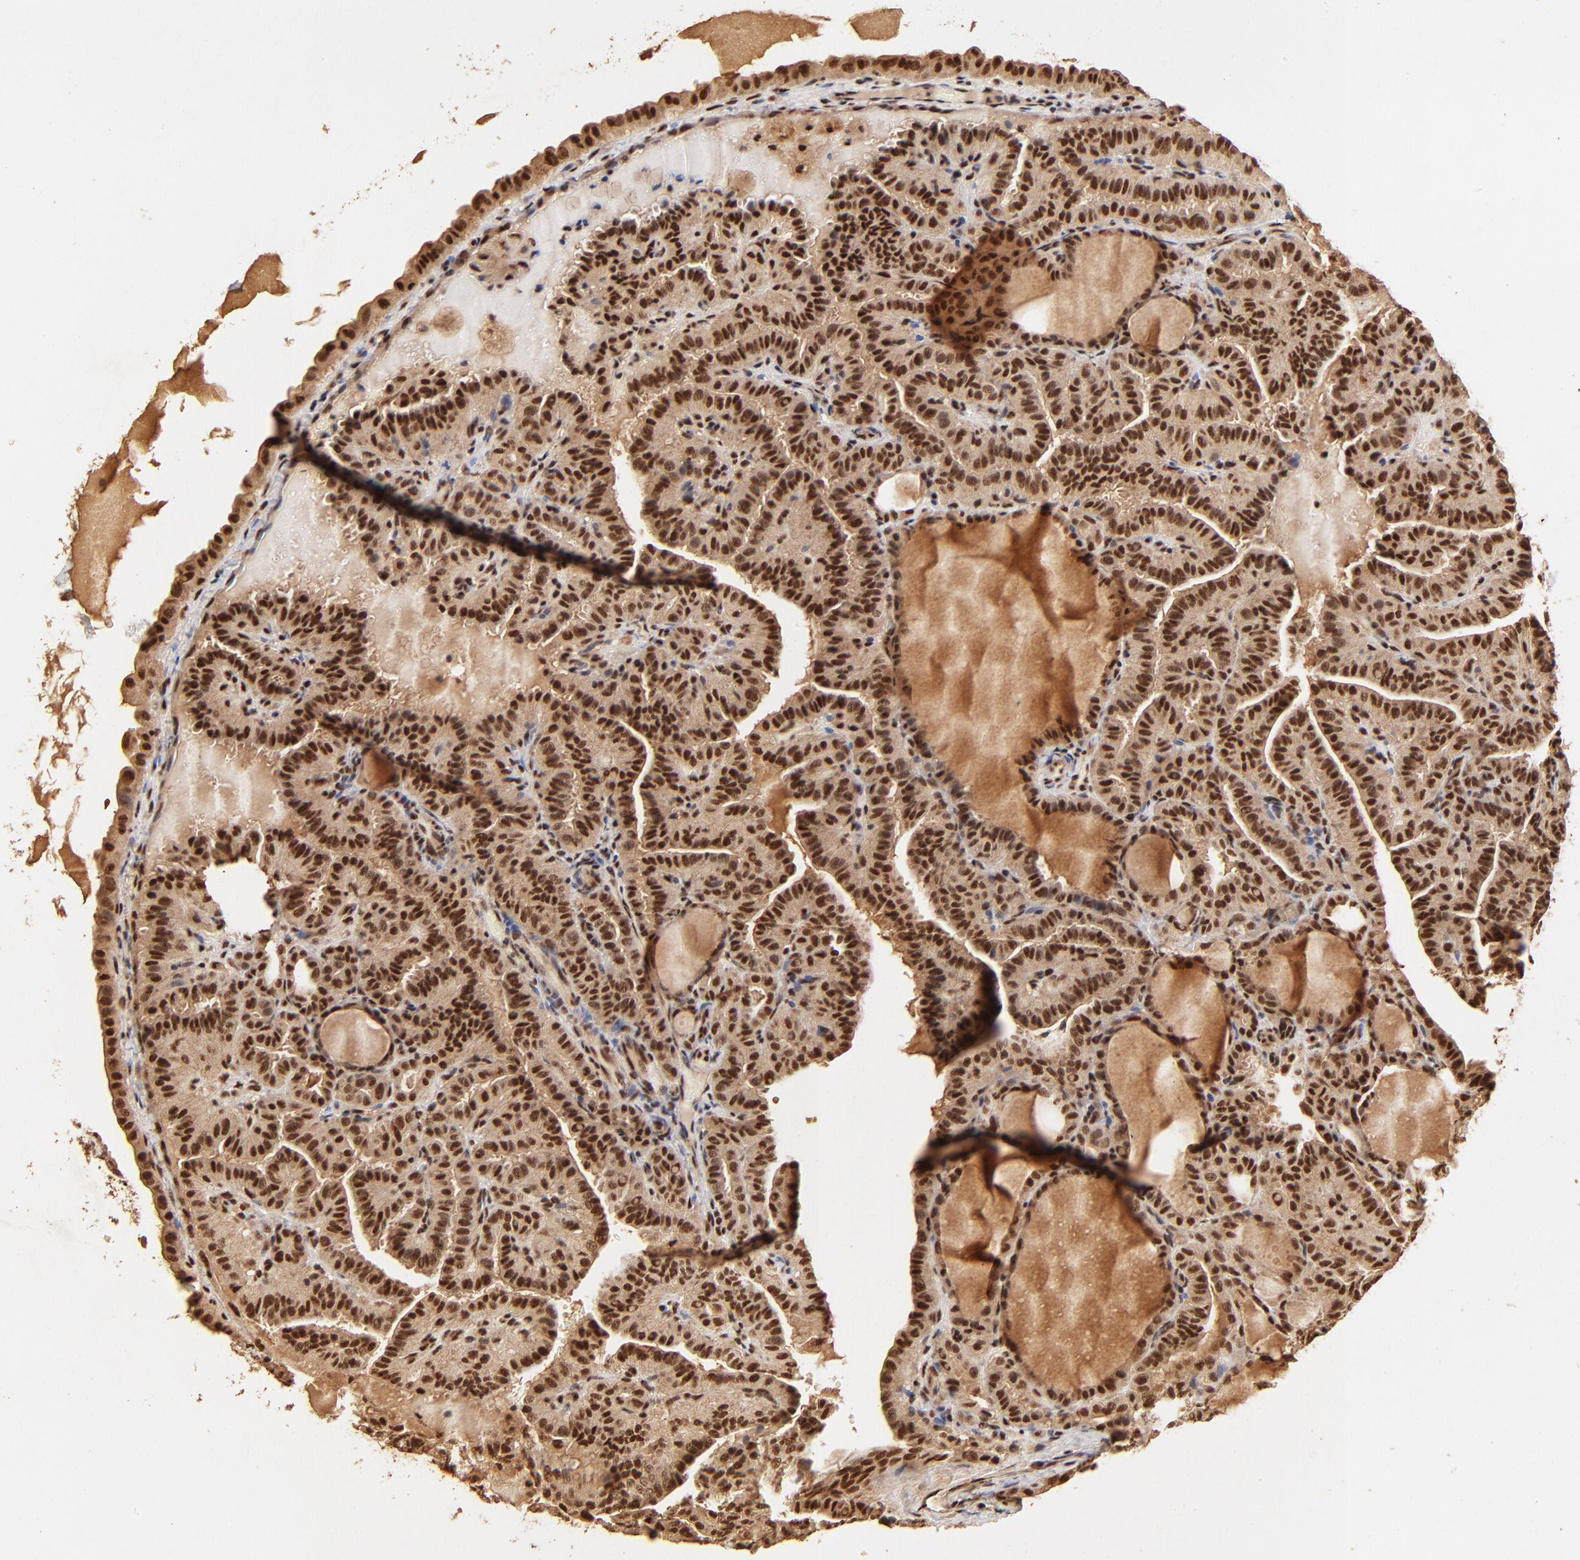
{"staining": {"intensity": "strong", "quantity": ">75%", "location": "cytoplasmic/membranous,nuclear"}, "tissue": "thyroid cancer", "cell_type": "Tumor cells", "image_type": "cancer", "snomed": [{"axis": "morphology", "description": "Papillary adenocarcinoma, NOS"}, {"axis": "topography", "description": "Thyroid gland"}], "caption": "Brown immunohistochemical staining in human papillary adenocarcinoma (thyroid) shows strong cytoplasmic/membranous and nuclear staining in approximately >75% of tumor cells.", "gene": "MED12", "patient": {"sex": "male", "age": 77}}